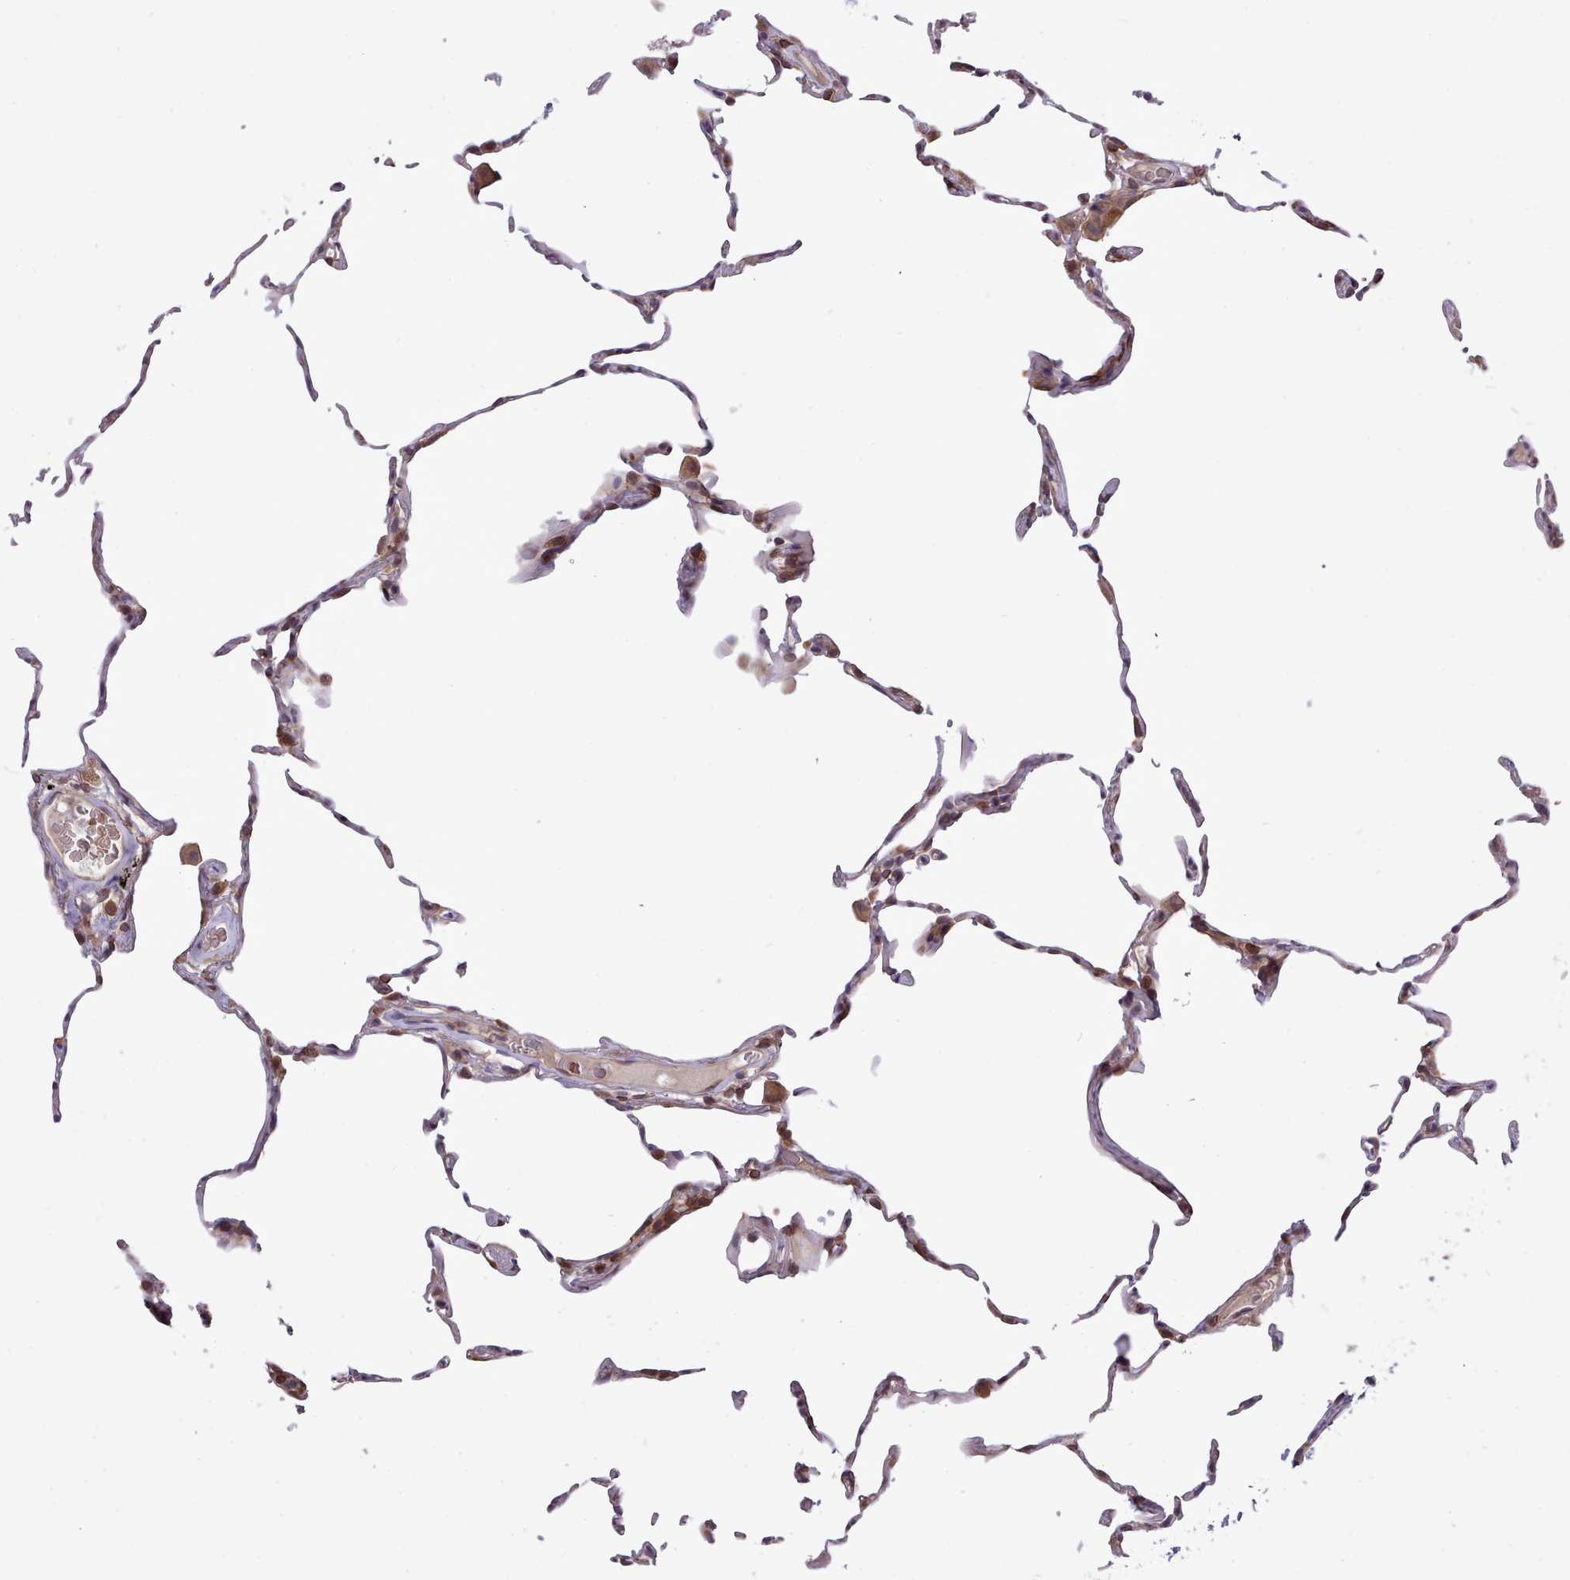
{"staining": {"intensity": "moderate", "quantity": "25%-75%", "location": "cytoplasmic/membranous"}, "tissue": "lung", "cell_type": "Alveolar cells", "image_type": "normal", "snomed": [{"axis": "morphology", "description": "Normal tissue, NOS"}, {"axis": "topography", "description": "Lung"}], "caption": "Human lung stained with a brown dye displays moderate cytoplasmic/membranous positive staining in approximately 25%-75% of alveolar cells.", "gene": "UBE2G1", "patient": {"sex": "female", "age": 57}}